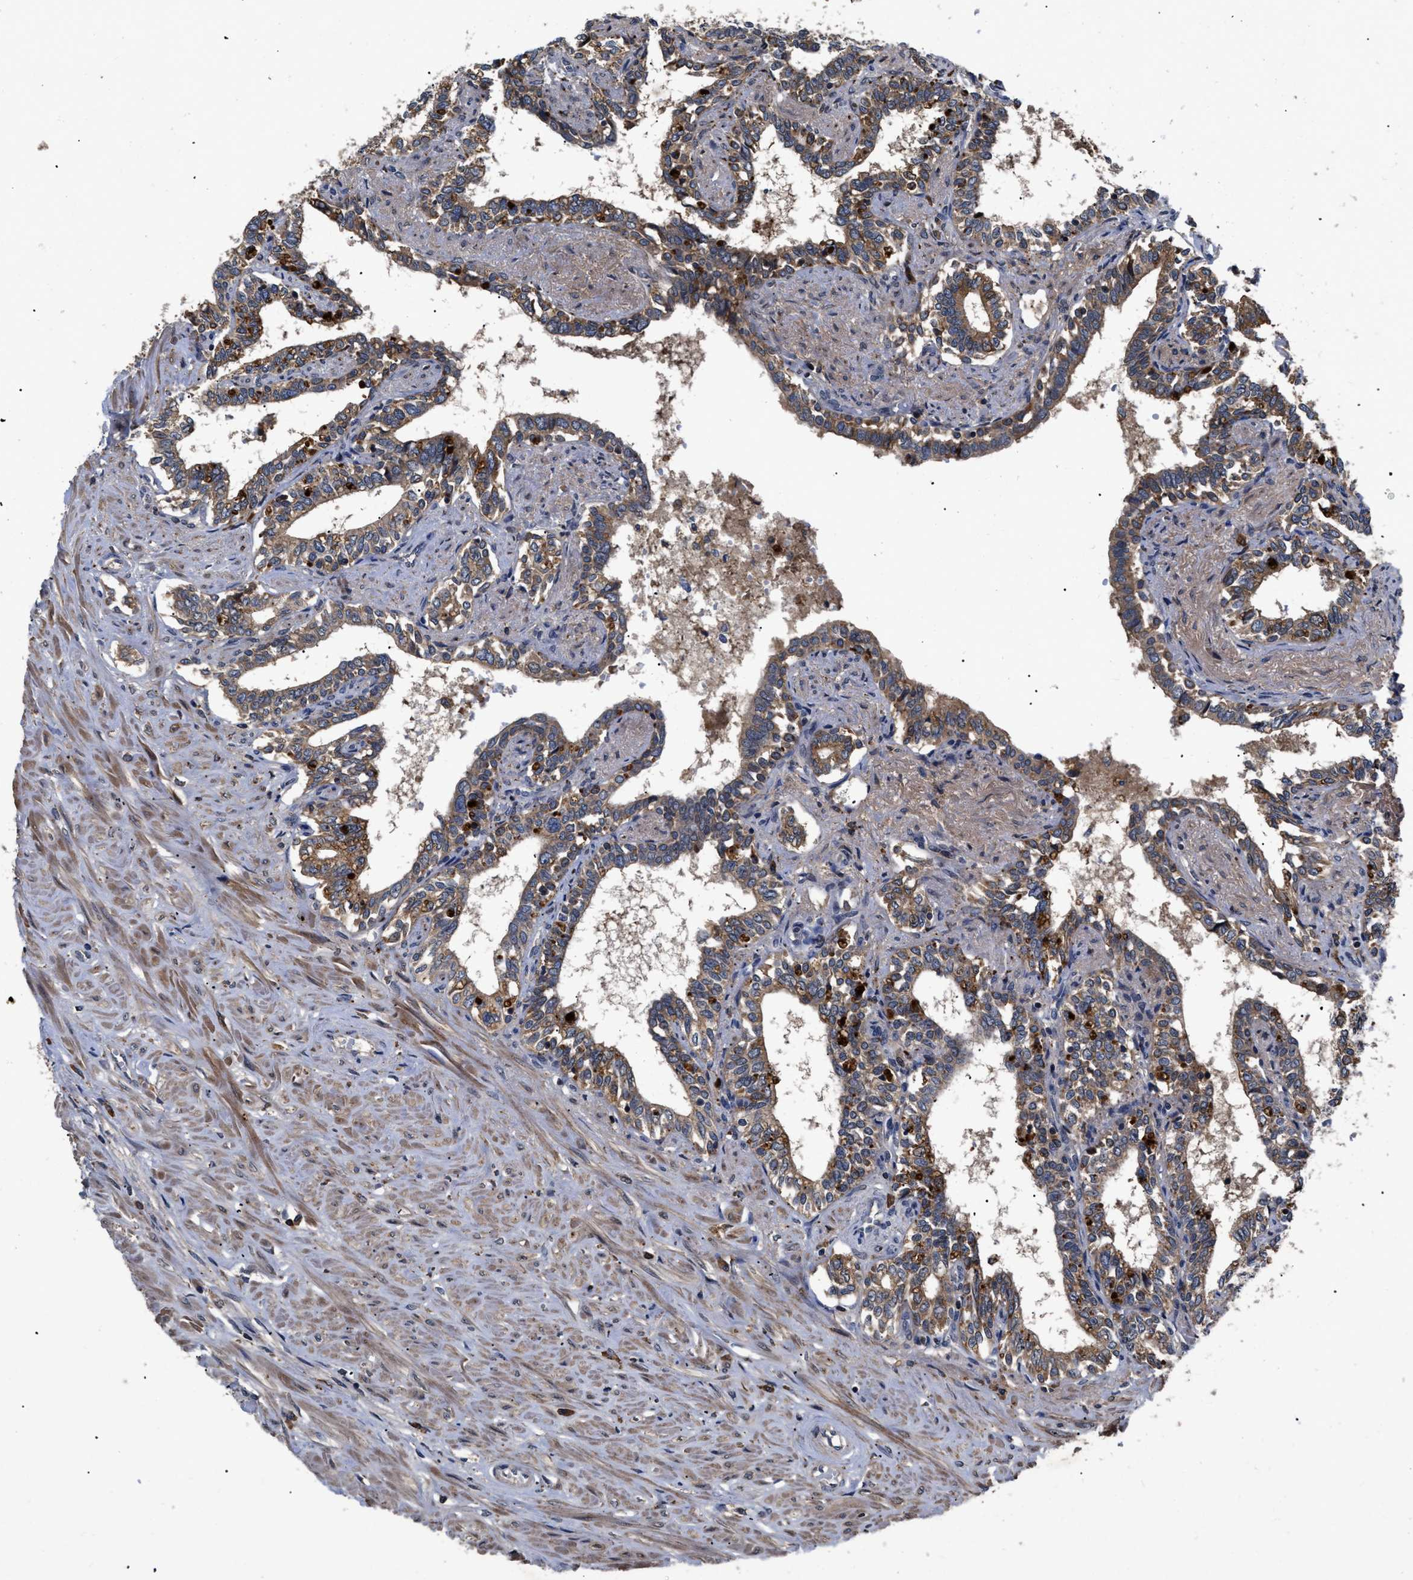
{"staining": {"intensity": "moderate", "quantity": ">75%", "location": "cytoplasmic/membranous"}, "tissue": "seminal vesicle", "cell_type": "Glandular cells", "image_type": "normal", "snomed": [{"axis": "morphology", "description": "Normal tissue, NOS"}, {"axis": "morphology", "description": "Adenocarcinoma, High grade"}, {"axis": "topography", "description": "Prostate"}, {"axis": "topography", "description": "Seminal veicle"}], "caption": "Protein expression analysis of benign seminal vesicle displays moderate cytoplasmic/membranous staining in approximately >75% of glandular cells.", "gene": "LRRC3", "patient": {"sex": "male", "age": 55}}